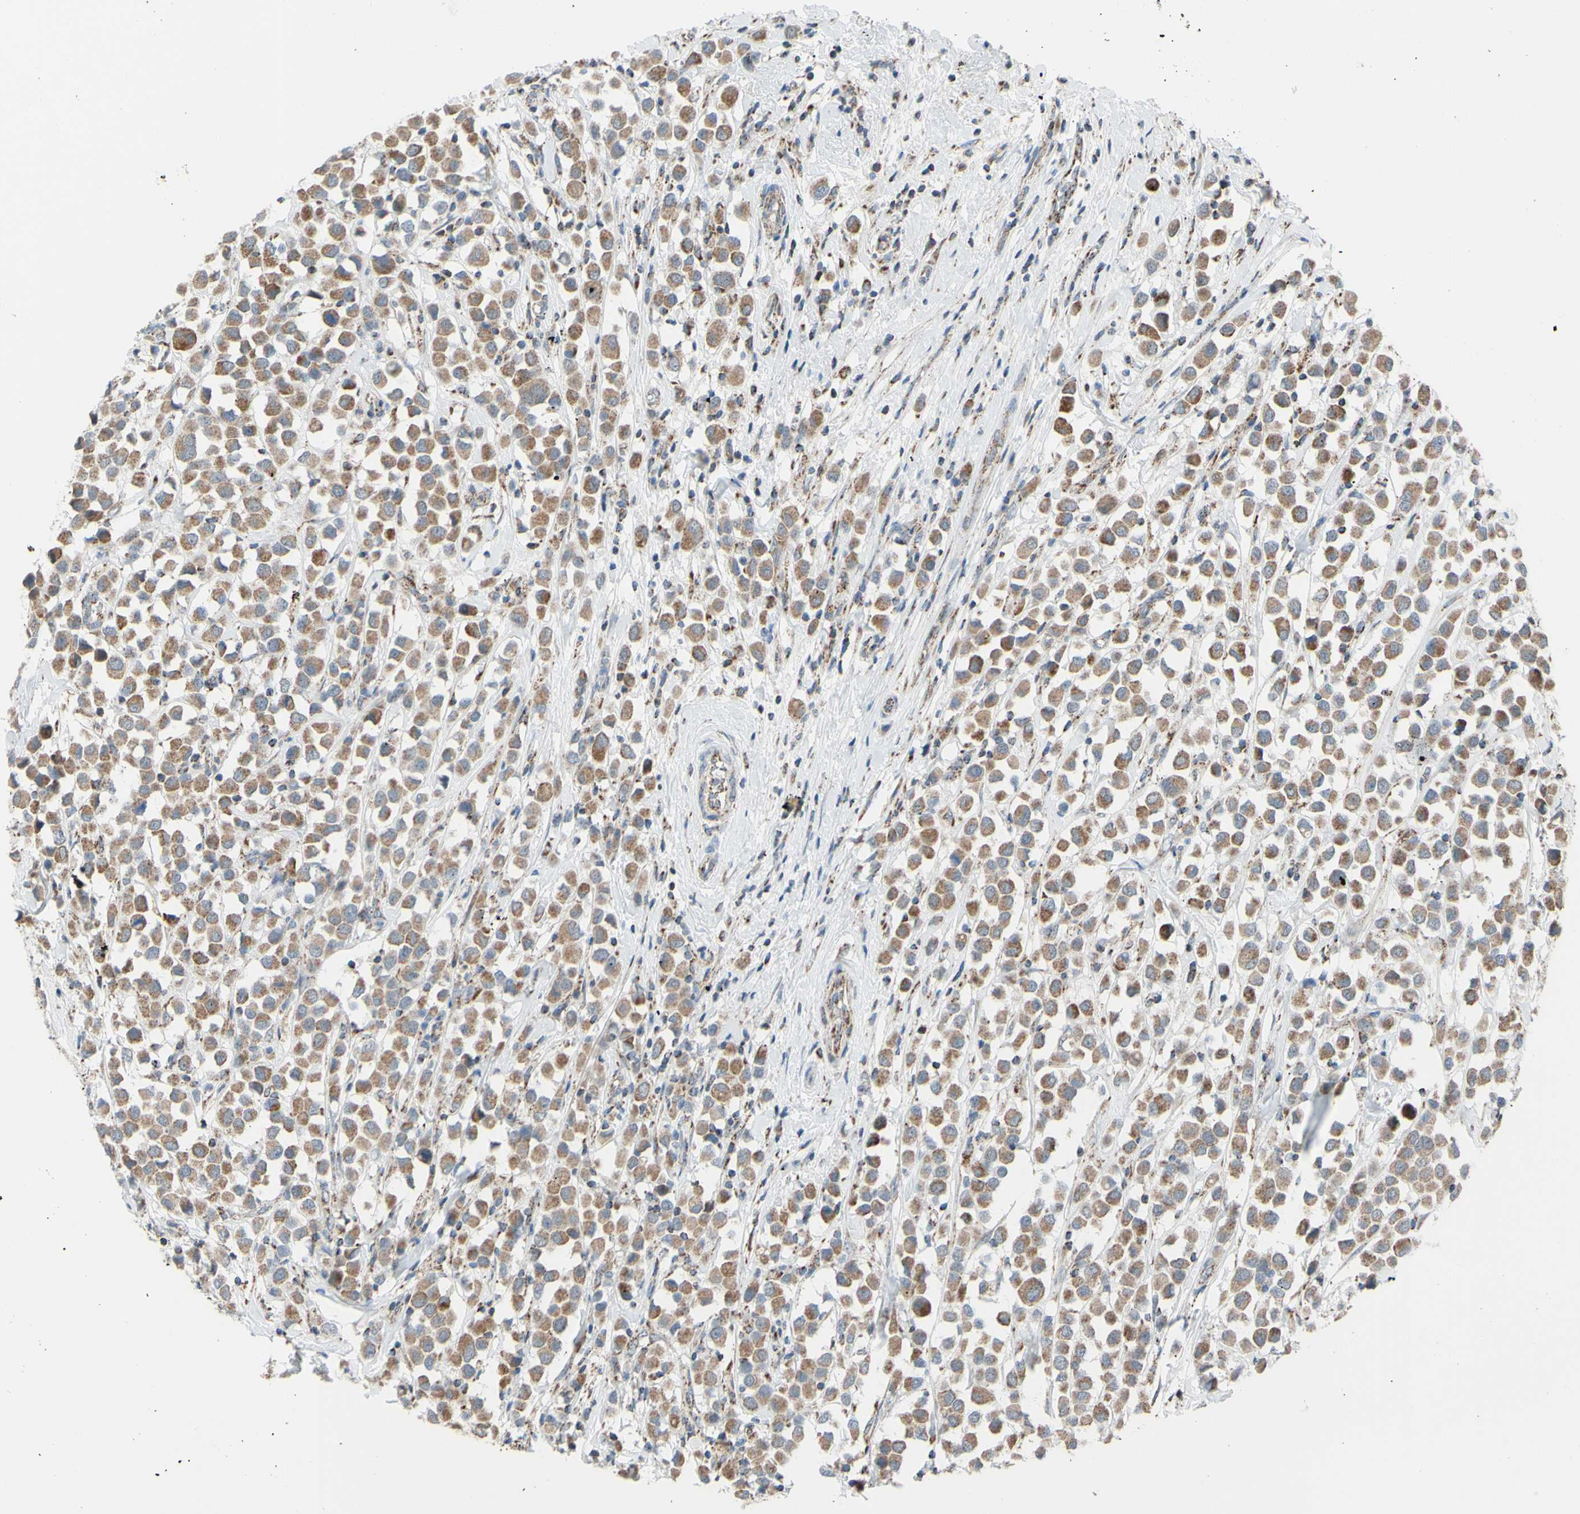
{"staining": {"intensity": "moderate", "quantity": ">75%", "location": "cytoplasmic/membranous"}, "tissue": "breast cancer", "cell_type": "Tumor cells", "image_type": "cancer", "snomed": [{"axis": "morphology", "description": "Duct carcinoma"}, {"axis": "topography", "description": "Breast"}], "caption": "Infiltrating ductal carcinoma (breast) stained with a brown dye displays moderate cytoplasmic/membranous positive positivity in about >75% of tumor cells.", "gene": "GLT8D1", "patient": {"sex": "female", "age": 61}}